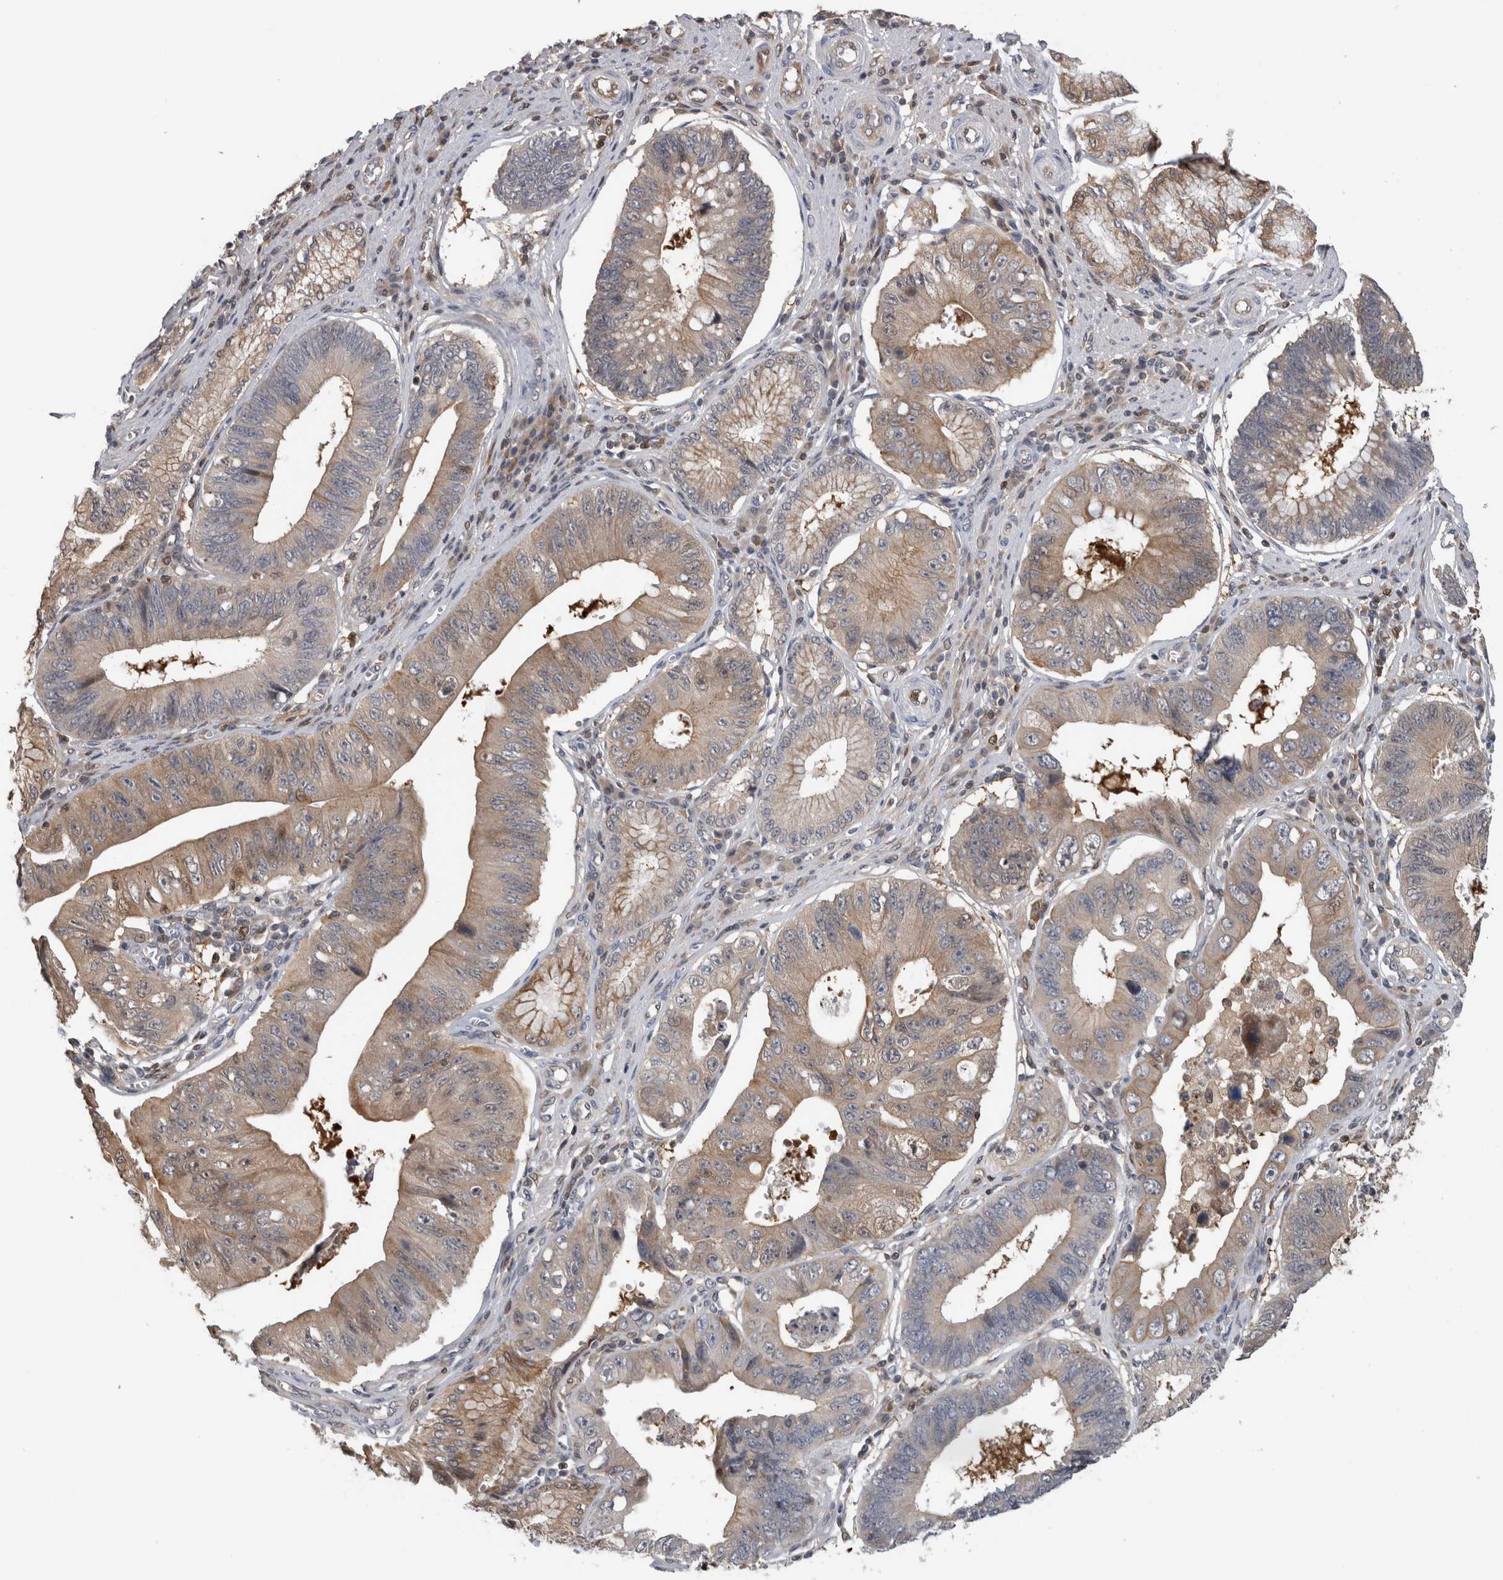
{"staining": {"intensity": "weak", "quantity": ">75%", "location": "cytoplasmic/membranous"}, "tissue": "stomach cancer", "cell_type": "Tumor cells", "image_type": "cancer", "snomed": [{"axis": "morphology", "description": "Adenocarcinoma, NOS"}, {"axis": "topography", "description": "Stomach"}], "caption": "An image showing weak cytoplasmic/membranous positivity in about >75% of tumor cells in adenocarcinoma (stomach), as visualized by brown immunohistochemical staining.", "gene": "USH1G", "patient": {"sex": "male", "age": 59}}